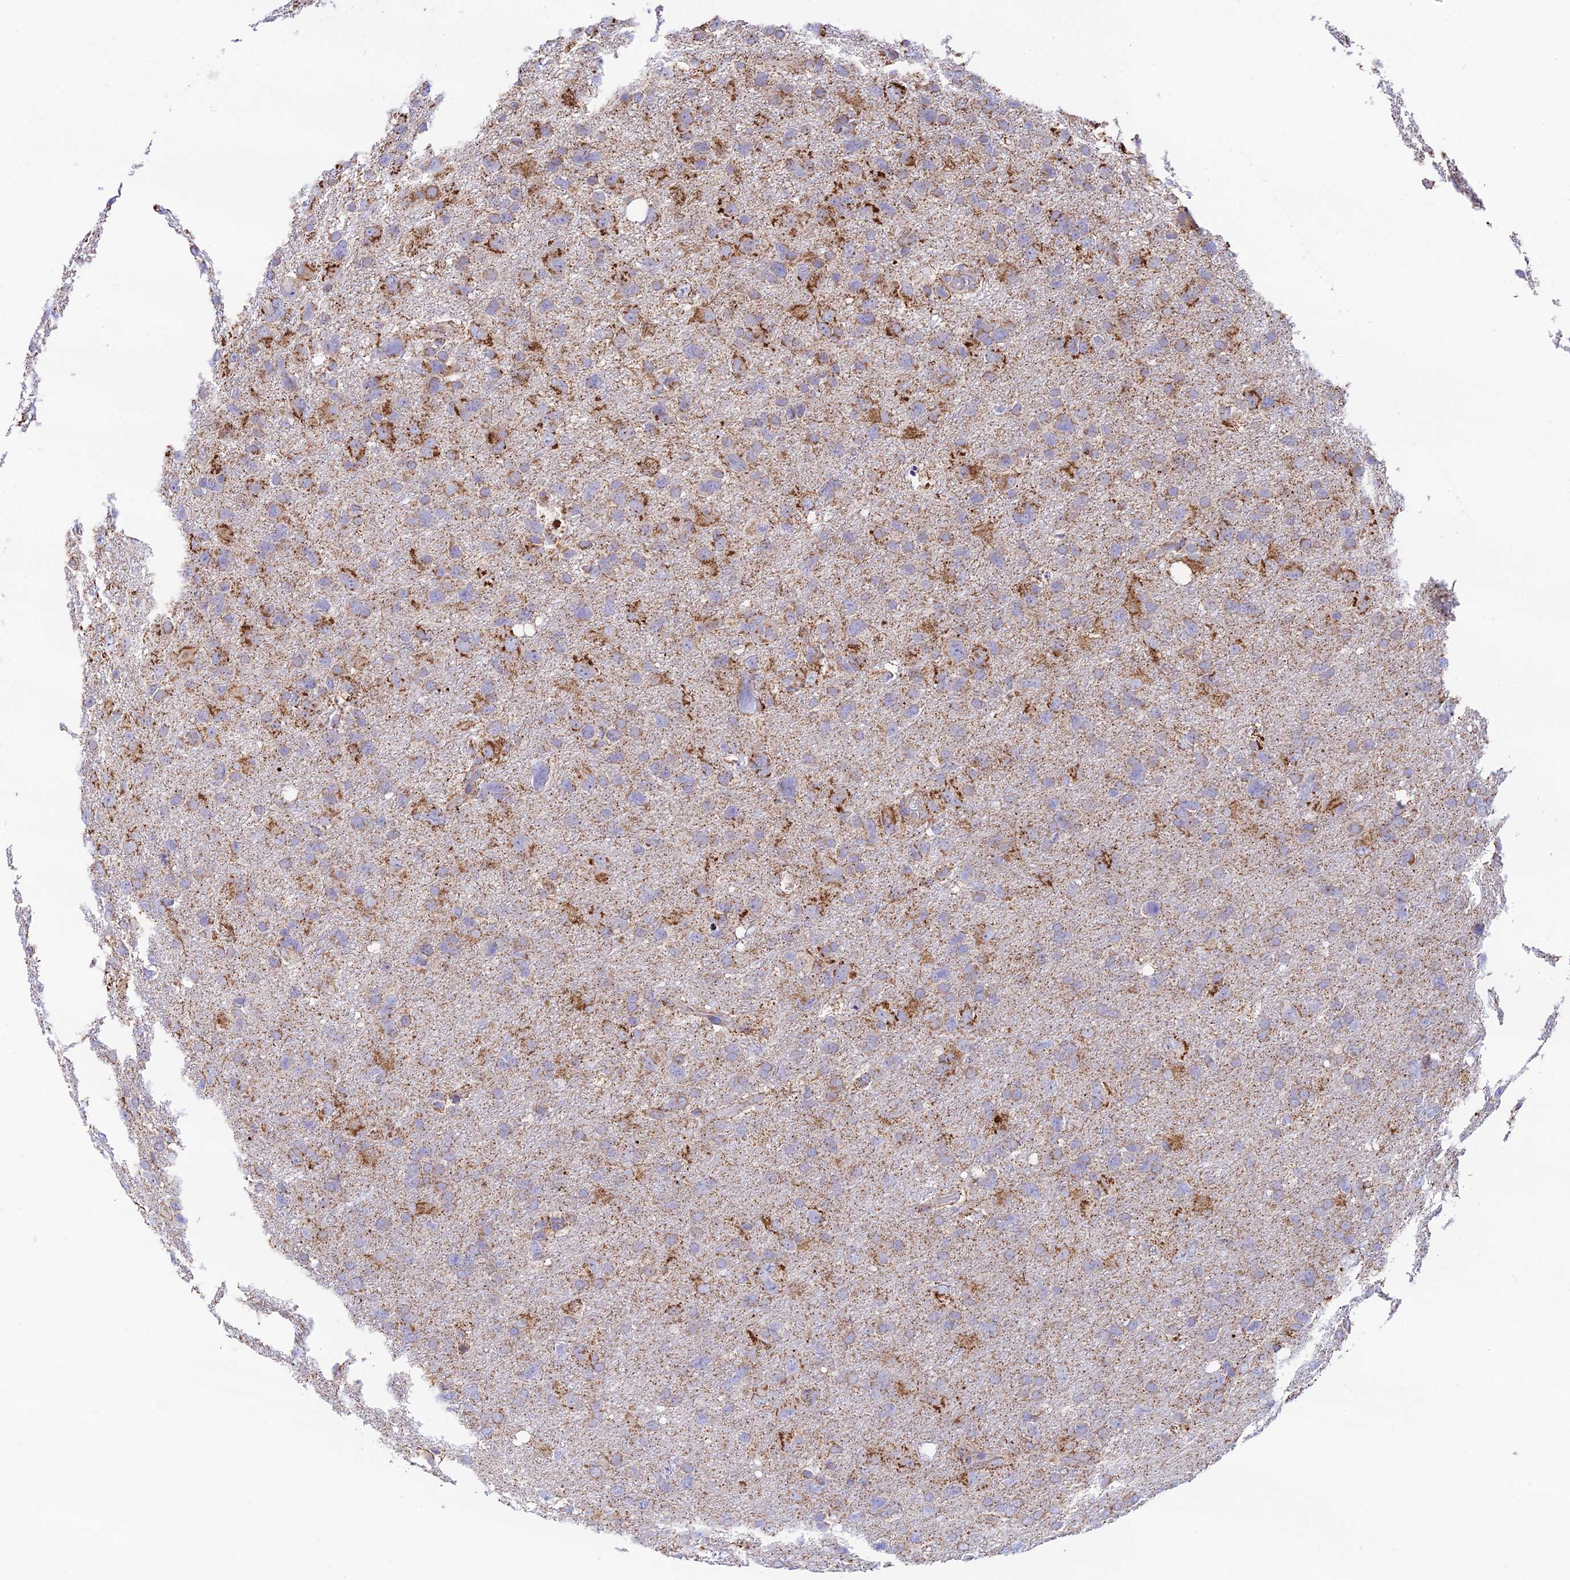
{"staining": {"intensity": "moderate", "quantity": "25%-75%", "location": "cytoplasmic/membranous"}, "tissue": "glioma", "cell_type": "Tumor cells", "image_type": "cancer", "snomed": [{"axis": "morphology", "description": "Glioma, malignant, High grade"}, {"axis": "topography", "description": "Brain"}], "caption": "Brown immunohistochemical staining in glioma reveals moderate cytoplasmic/membranous staining in about 25%-75% of tumor cells.", "gene": "HSDL2", "patient": {"sex": "male", "age": 61}}